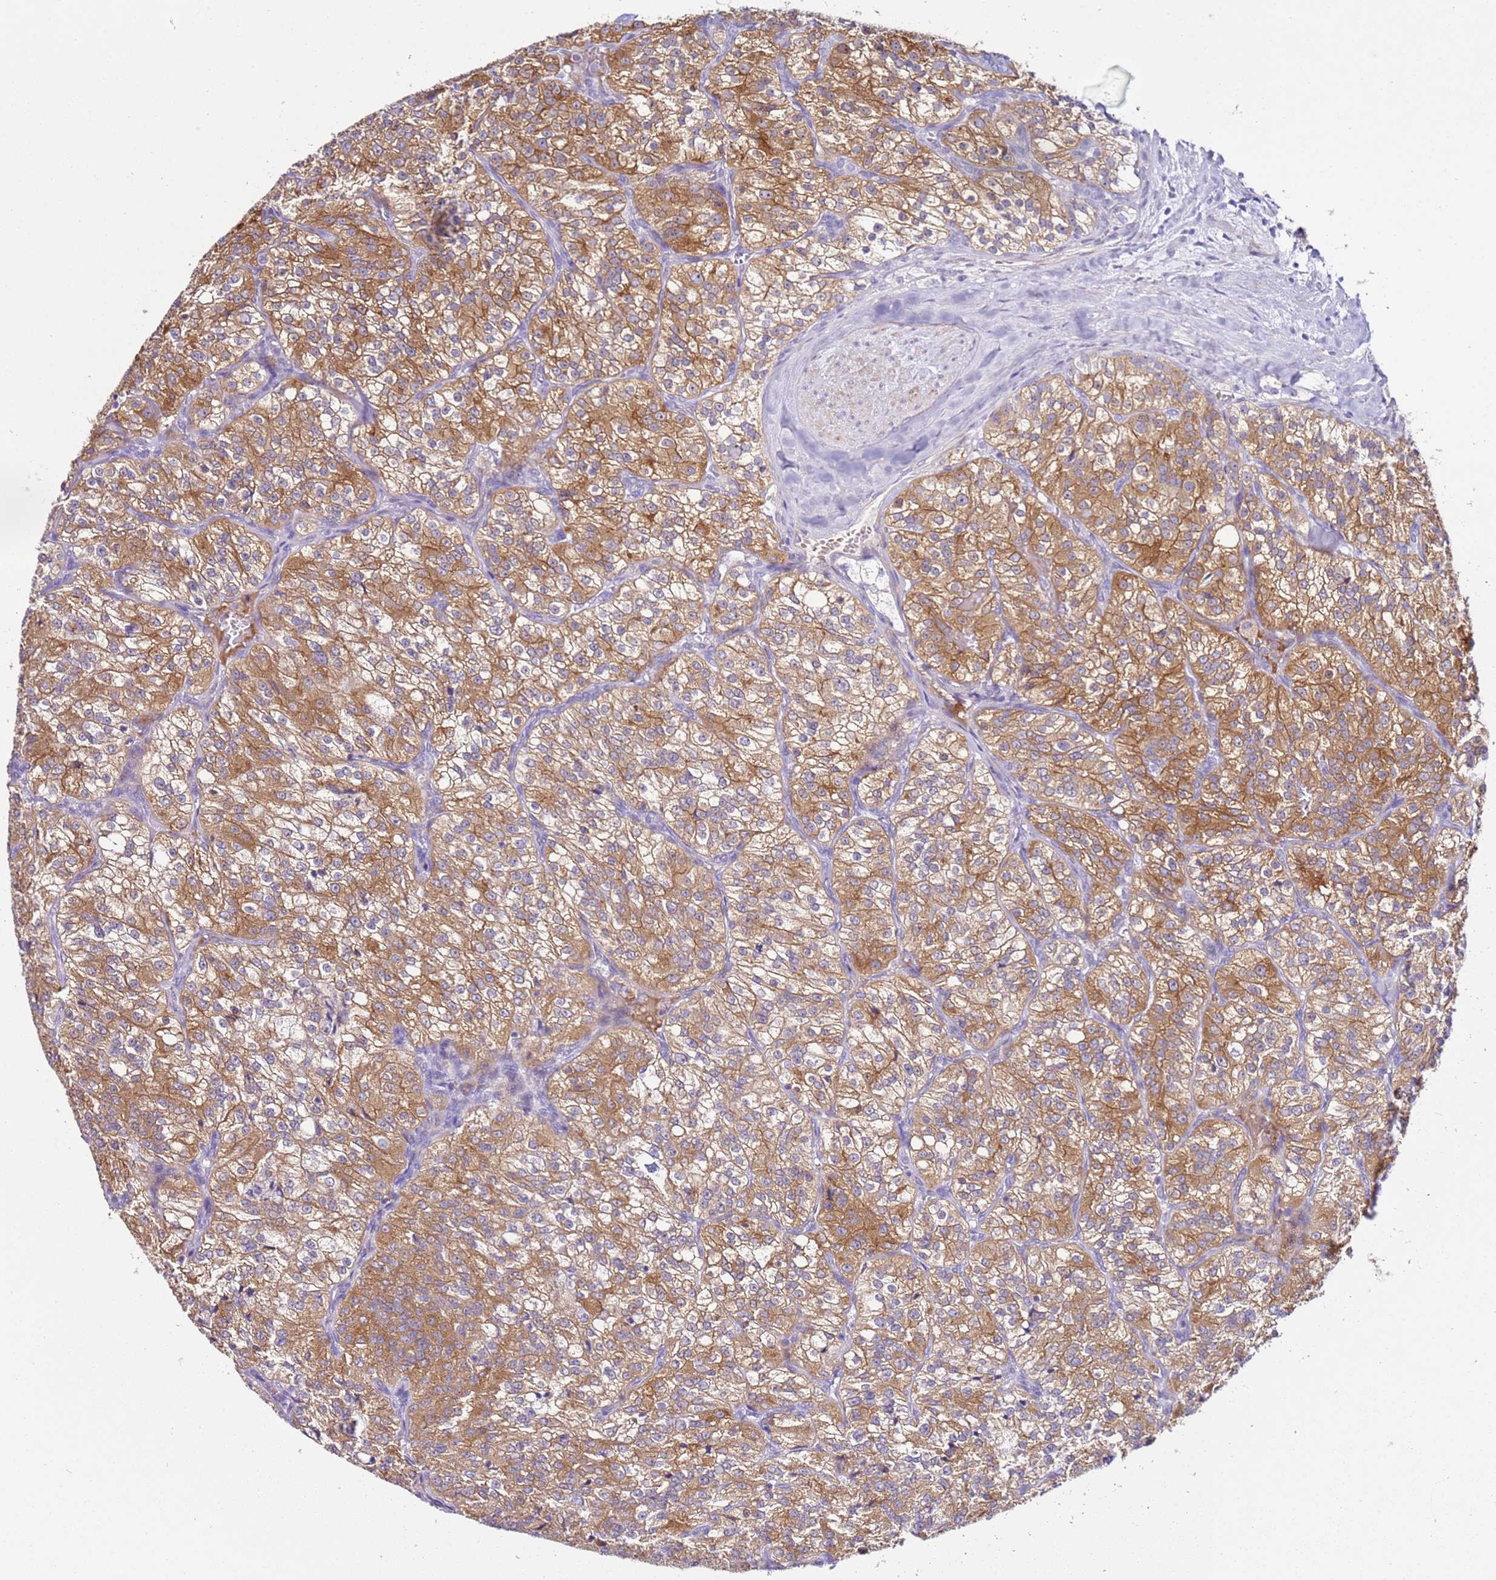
{"staining": {"intensity": "moderate", "quantity": ">75%", "location": "cytoplasmic/membranous"}, "tissue": "renal cancer", "cell_type": "Tumor cells", "image_type": "cancer", "snomed": [{"axis": "morphology", "description": "Adenocarcinoma, NOS"}, {"axis": "topography", "description": "Kidney"}], "caption": "This photomicrograph demonstrates immunohistochemistry staining of human renal cancer, with medium moderate cytoplasmic/membranous staining in approximately >75% of tumor cells.", "gene": "HGD", "patient": {"sex": "female", "age": 63}}